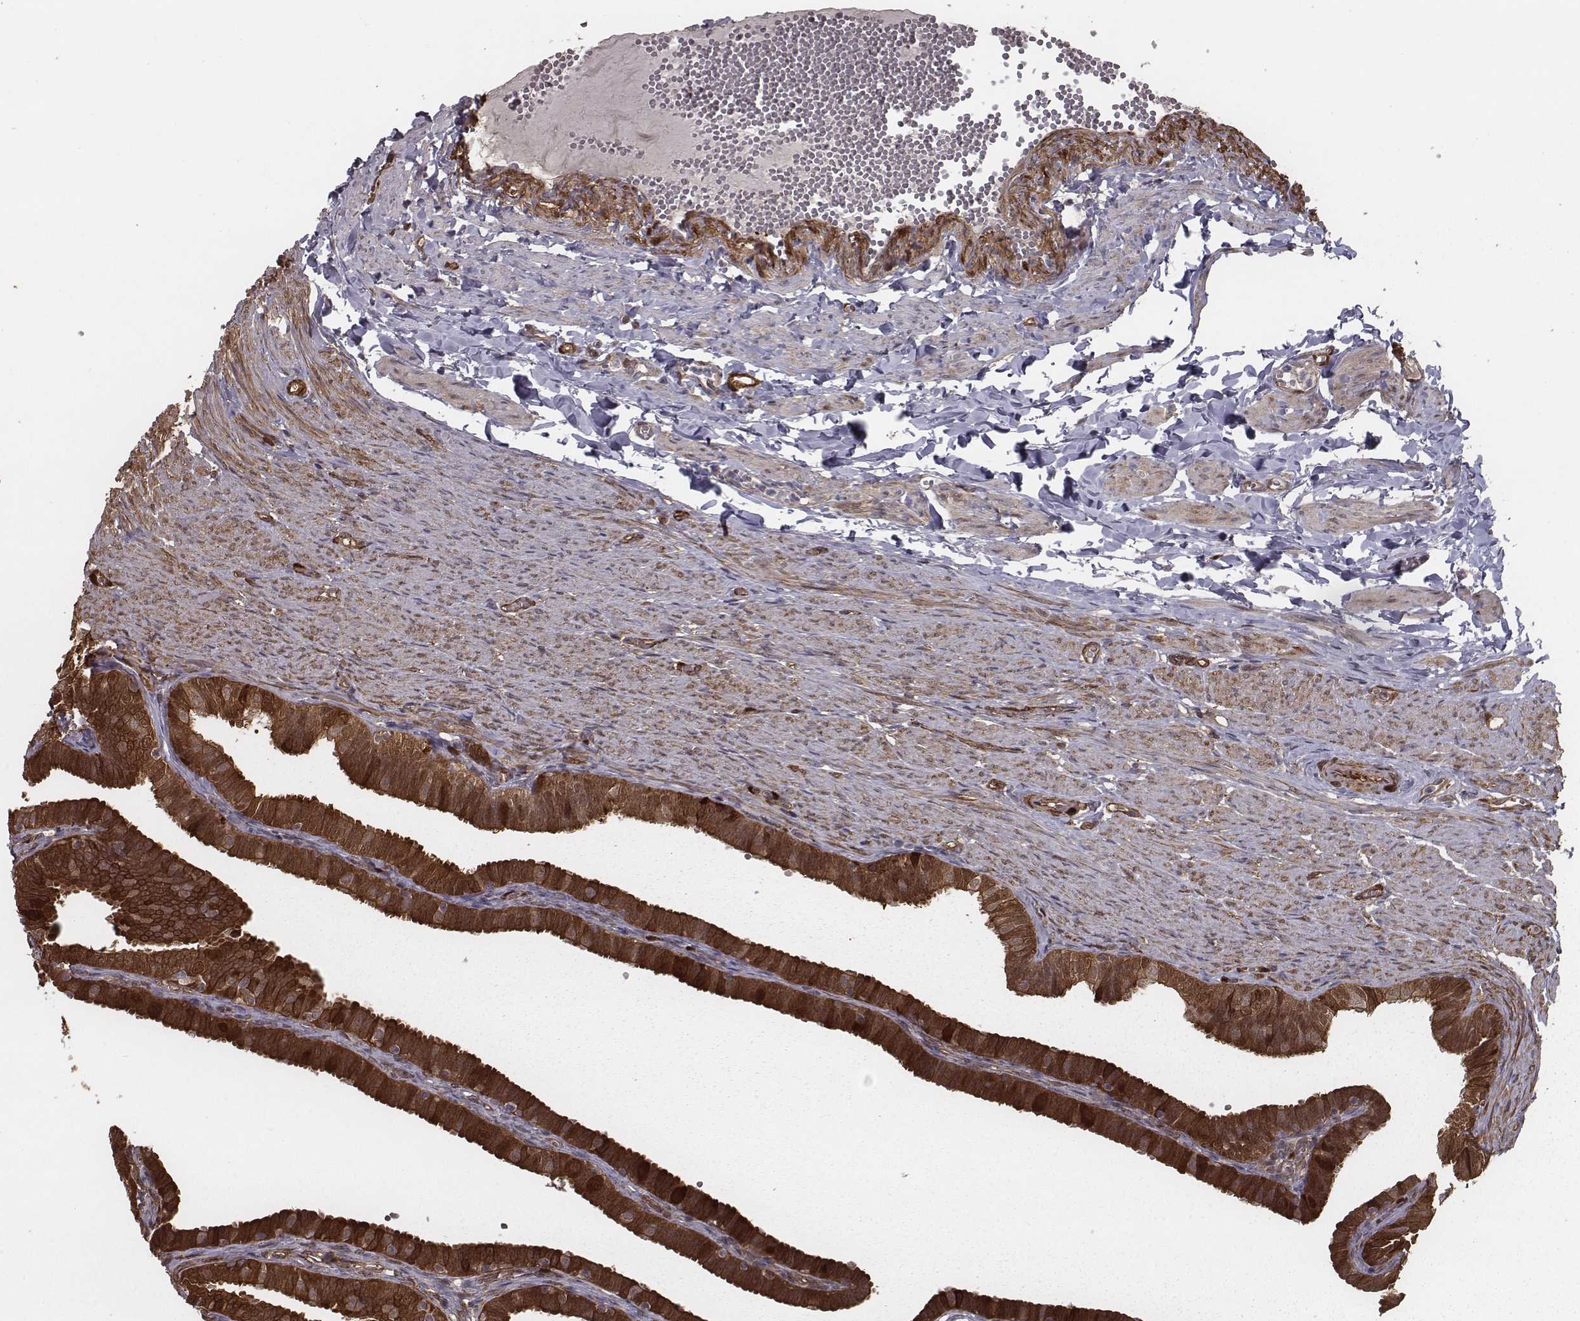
{"staining": {"intensity": "strong", "quantity": ">75%", "location": "cytoplasmic/membranous"}, "tissue": "fallopian tube", "cell_type": "Glandular cells", "image_type": "normal", "snomed": [{"axis": "morphology", "description": "Normal tissue, NOS"}, {"axis": "topography", "description": "Fallopian tube"}], "caption": "A brown stain highlights strong cytoplasmic/membranous staining of a protein in glandular cells of unremarkable human fallopian tube. (Brightfield microscopy of DAB IHC at high magnification).", "gene": "ISYNA1", "patient": {"sex": "female", "age": 25}}